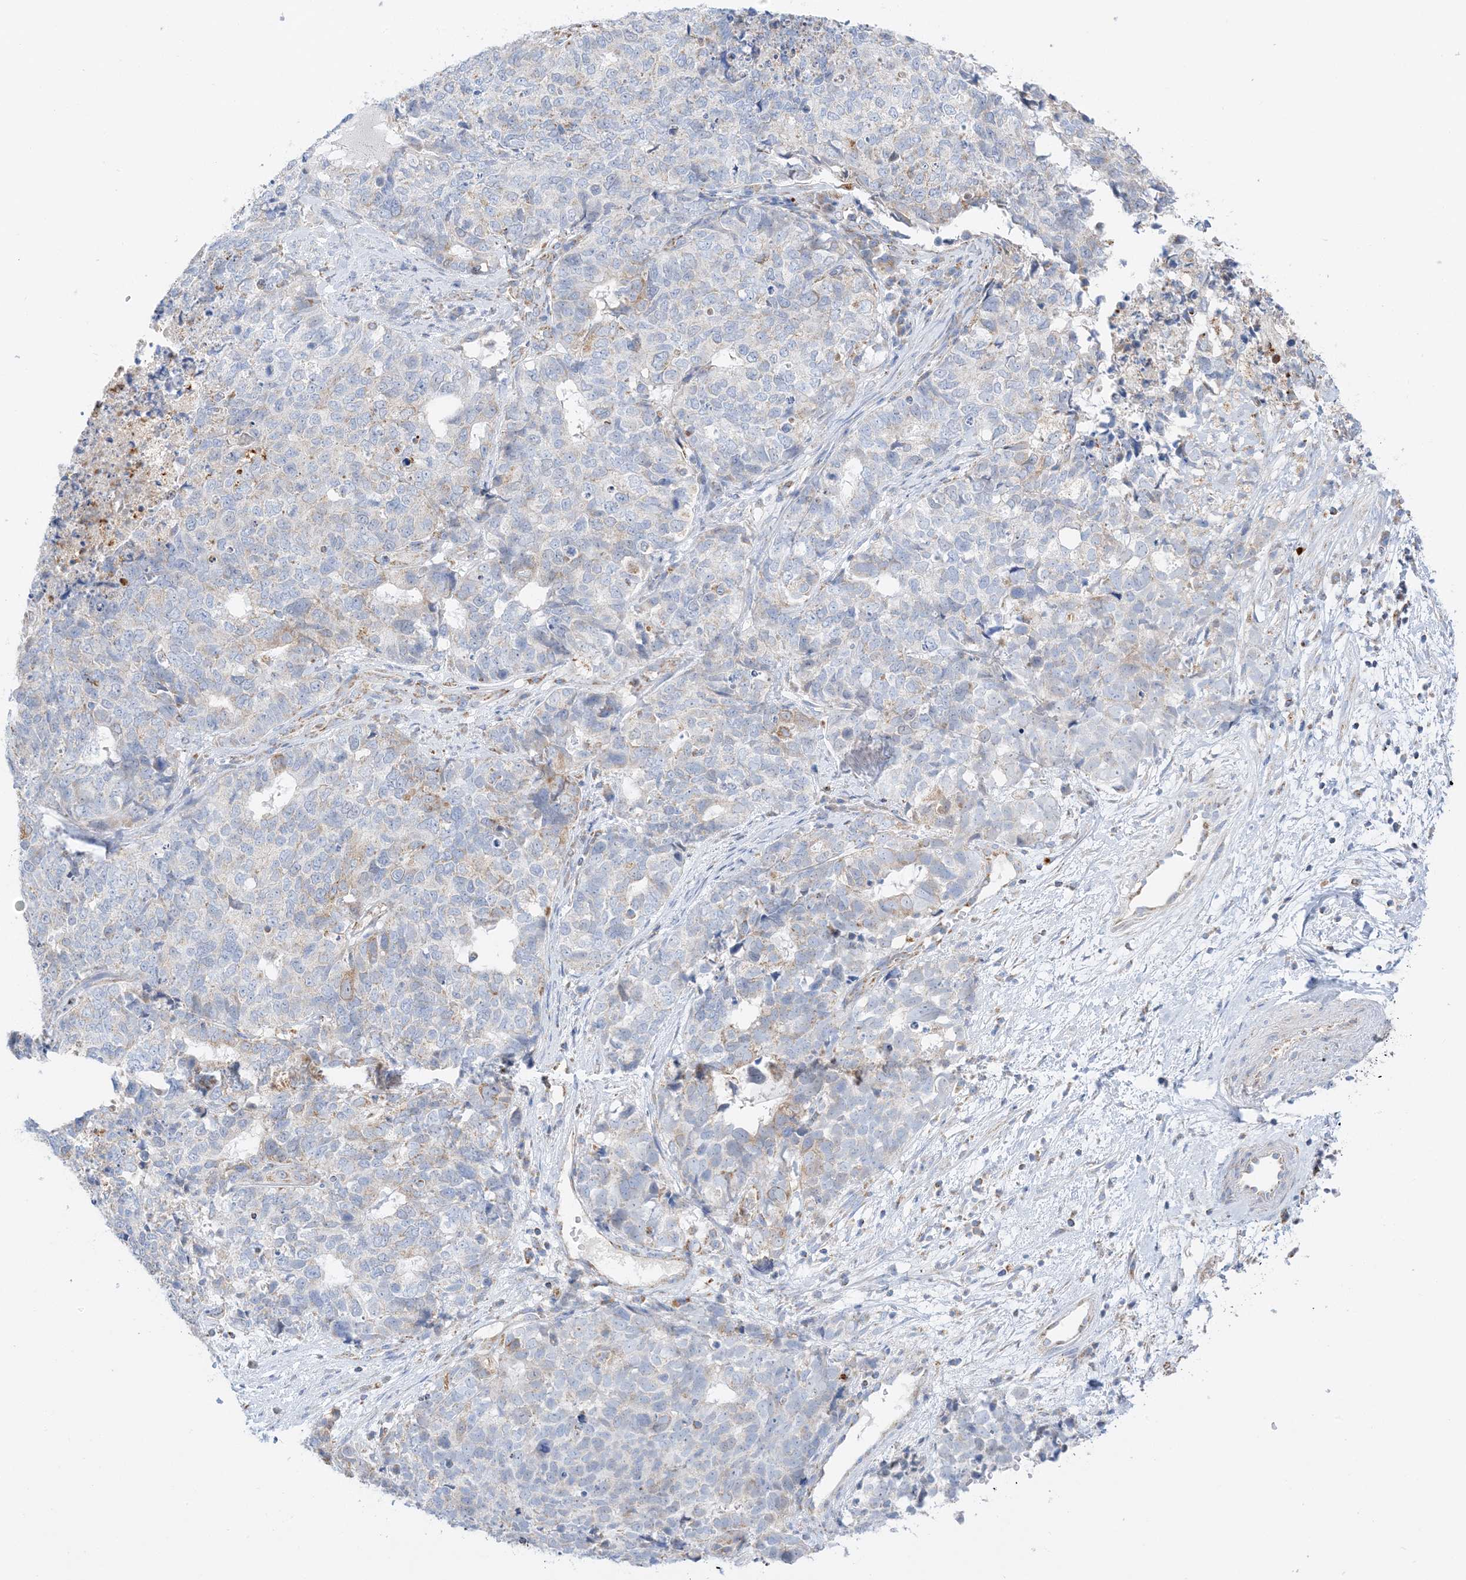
{"staining": {"intensity": "weak", "quantity": "<25%", "location": "cytoplasmic/membranous"}, "tissue": "cervical cancer", "cell_type": "Tumor cells", "image_type": "cancer", "snomed": [{"axis": "morphology", "description": "Squamous cell carcinoma, NOS"}, {"axis": "topography", "description": "Cervix"}], "caption": "IHC of cervical cancer (squamous cell carcinoma) demonstrates no staining in tumor cells.", "gene": "CAPN13", "patient": {"sex": "female", "age": 63}}